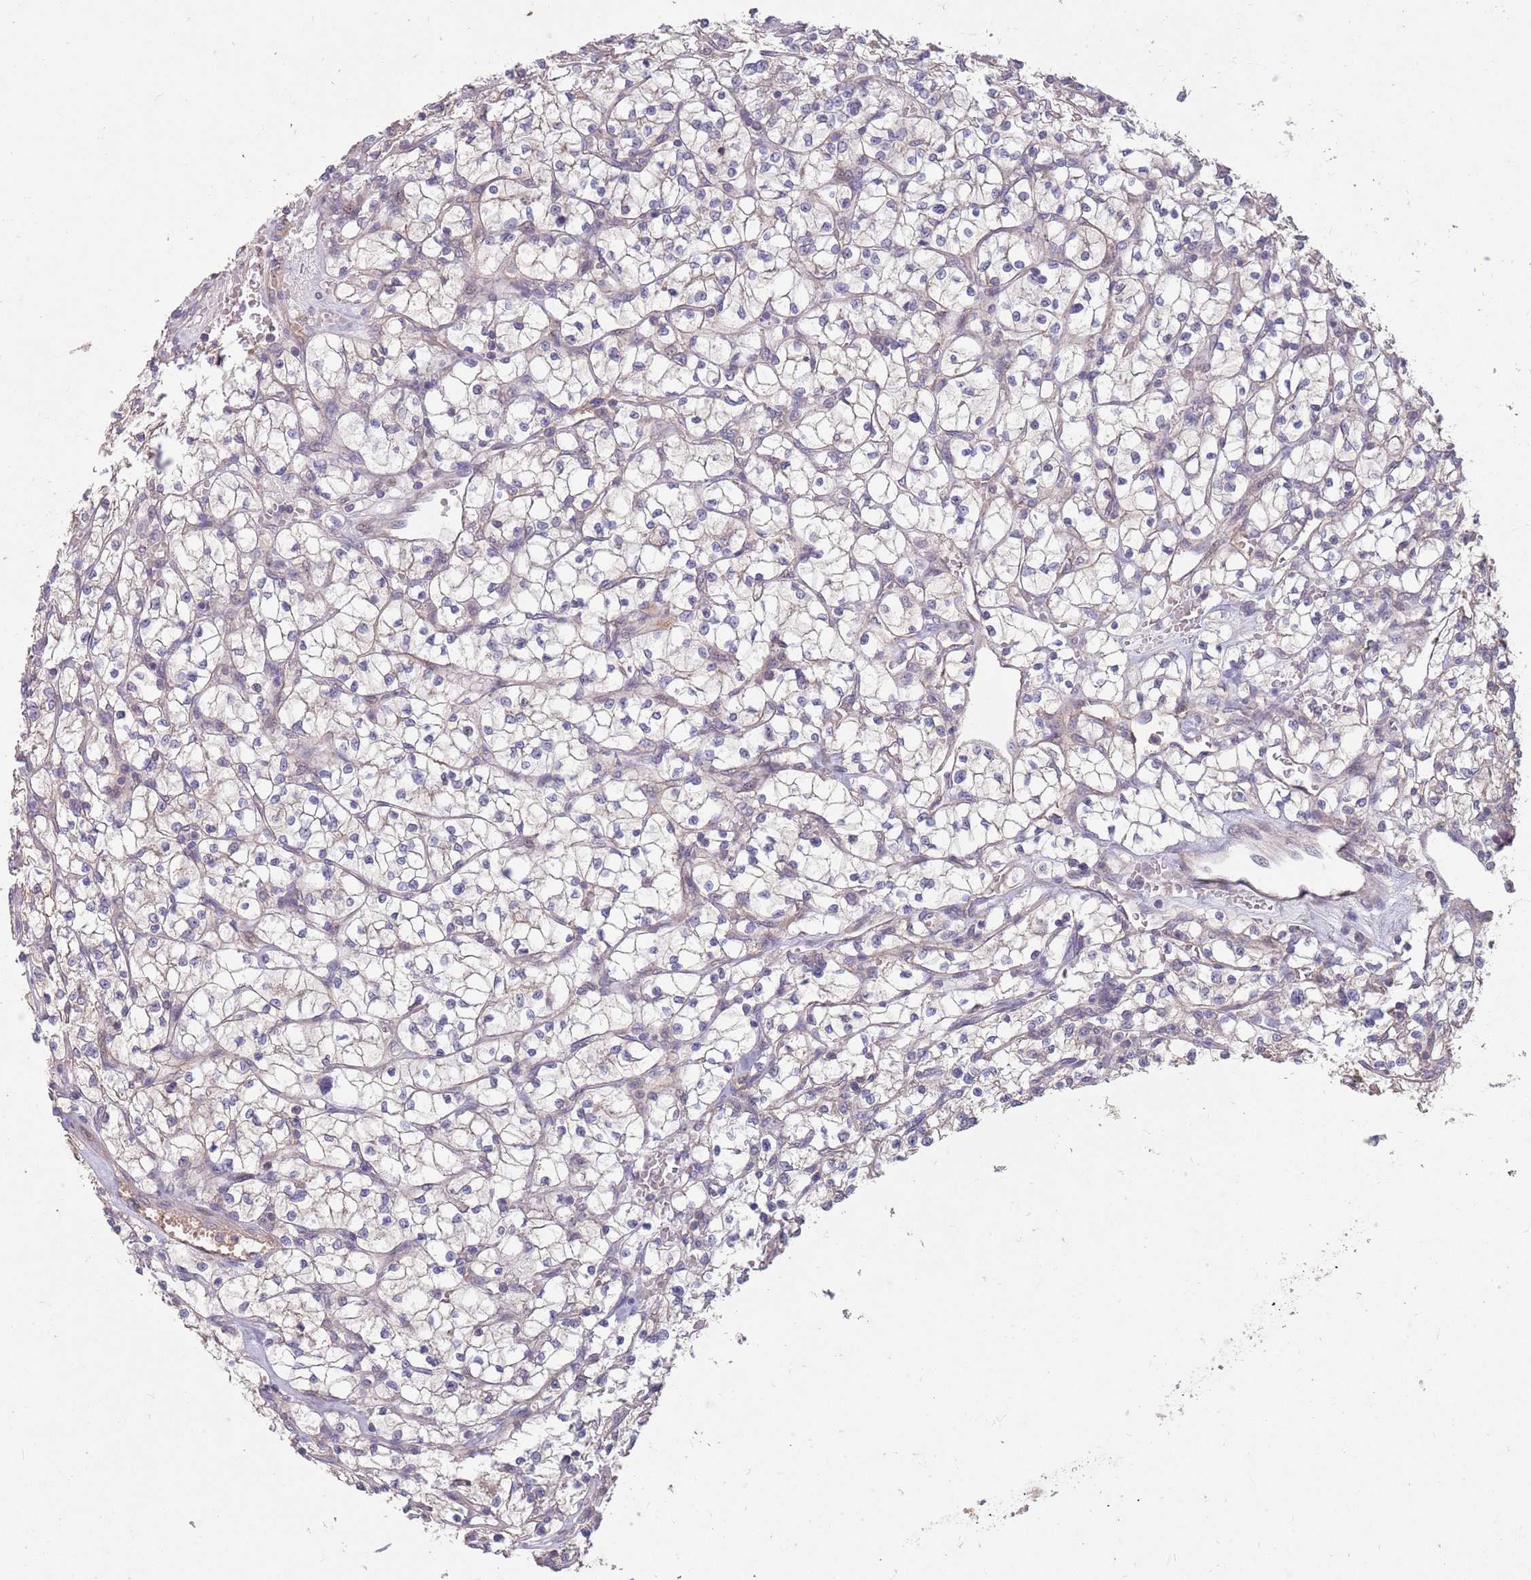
{"staining": {"intensity": "negative", "quantity": "none", "location": "none"}, "tissue": "renal cancer", "cell_type": "Tumor cells", "image_type": "cancer", "snomed": [{"axis": "morphology", "description": "Adenocarcinoma, NOS"}, {"axis": "topography", "description": "Kidney"}], "caption": "DAB (3,3'-diaminobenzidine) immunohistochemical staining of human renal cancer (adenocarcinoma) shows no significant positivity in tumor cells. Brightfield microscopy of immunohistochemistry stained with DAB (brown) and hematoxylin (blue), captured at high magnification.", "gene": "MEI1", "patient": {"sex": "female", "age": 64}}